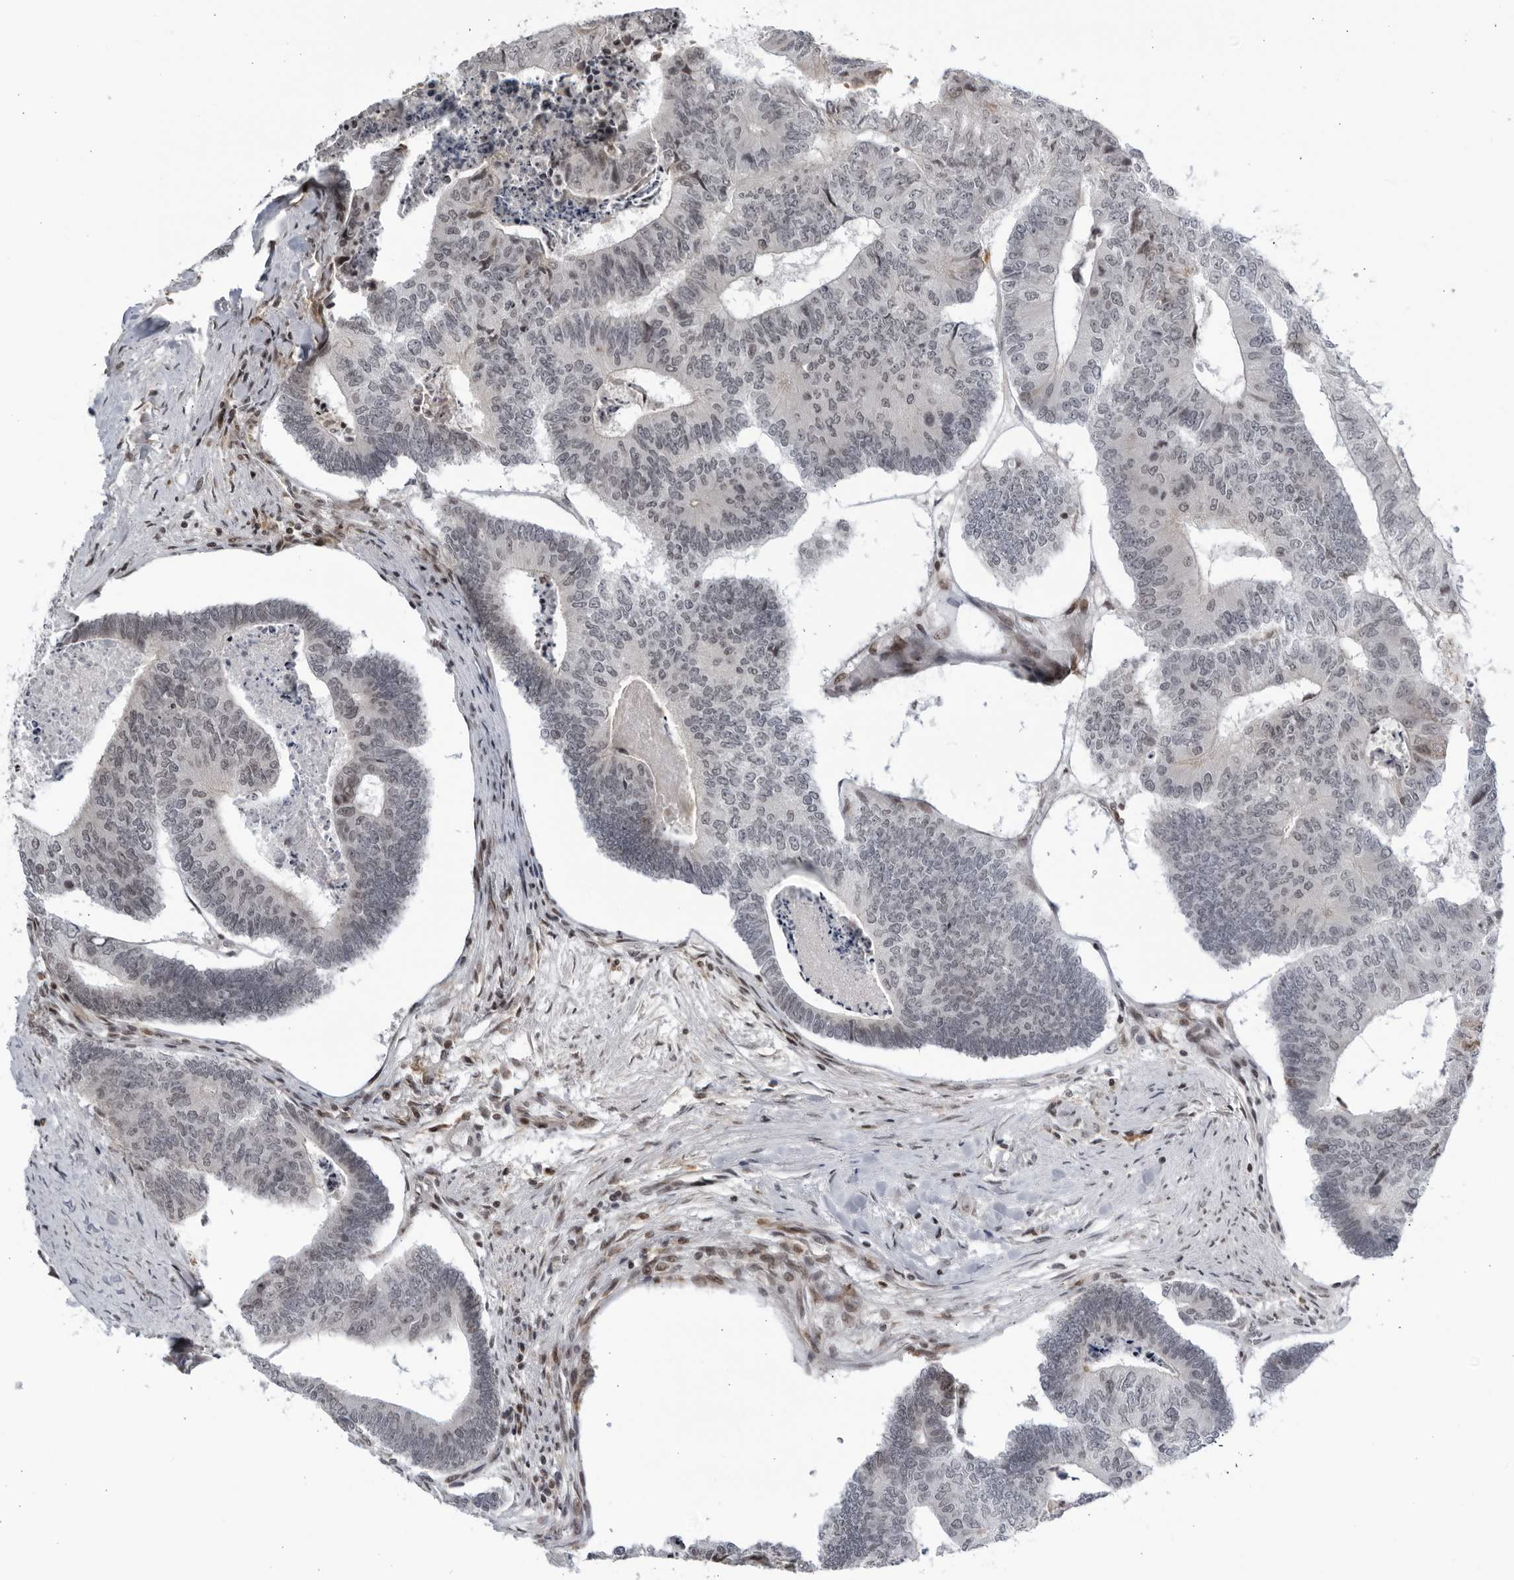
{"staining": {"intensity": "negative", "quantity": "none", "location": "none"}, "tissue": "colorectal cancer", "cell_type": "Tumor cells", "image_type": "cancer", "snomed": [{"axis": "morphology", "description": "Adenocarcinoma, NOS"}, {"axis": "topography", "description": "Colon"}], "caption": "High magnification brightfield microscopy of colorectal cancer stained with DAB (3,3'-diaminobenzidine) (brown) and counterstained with hematoxylin (blue): tumor cells show no significant positivity.", "gene": "DTL", "patient": {"sex": "female", "age": 67}}